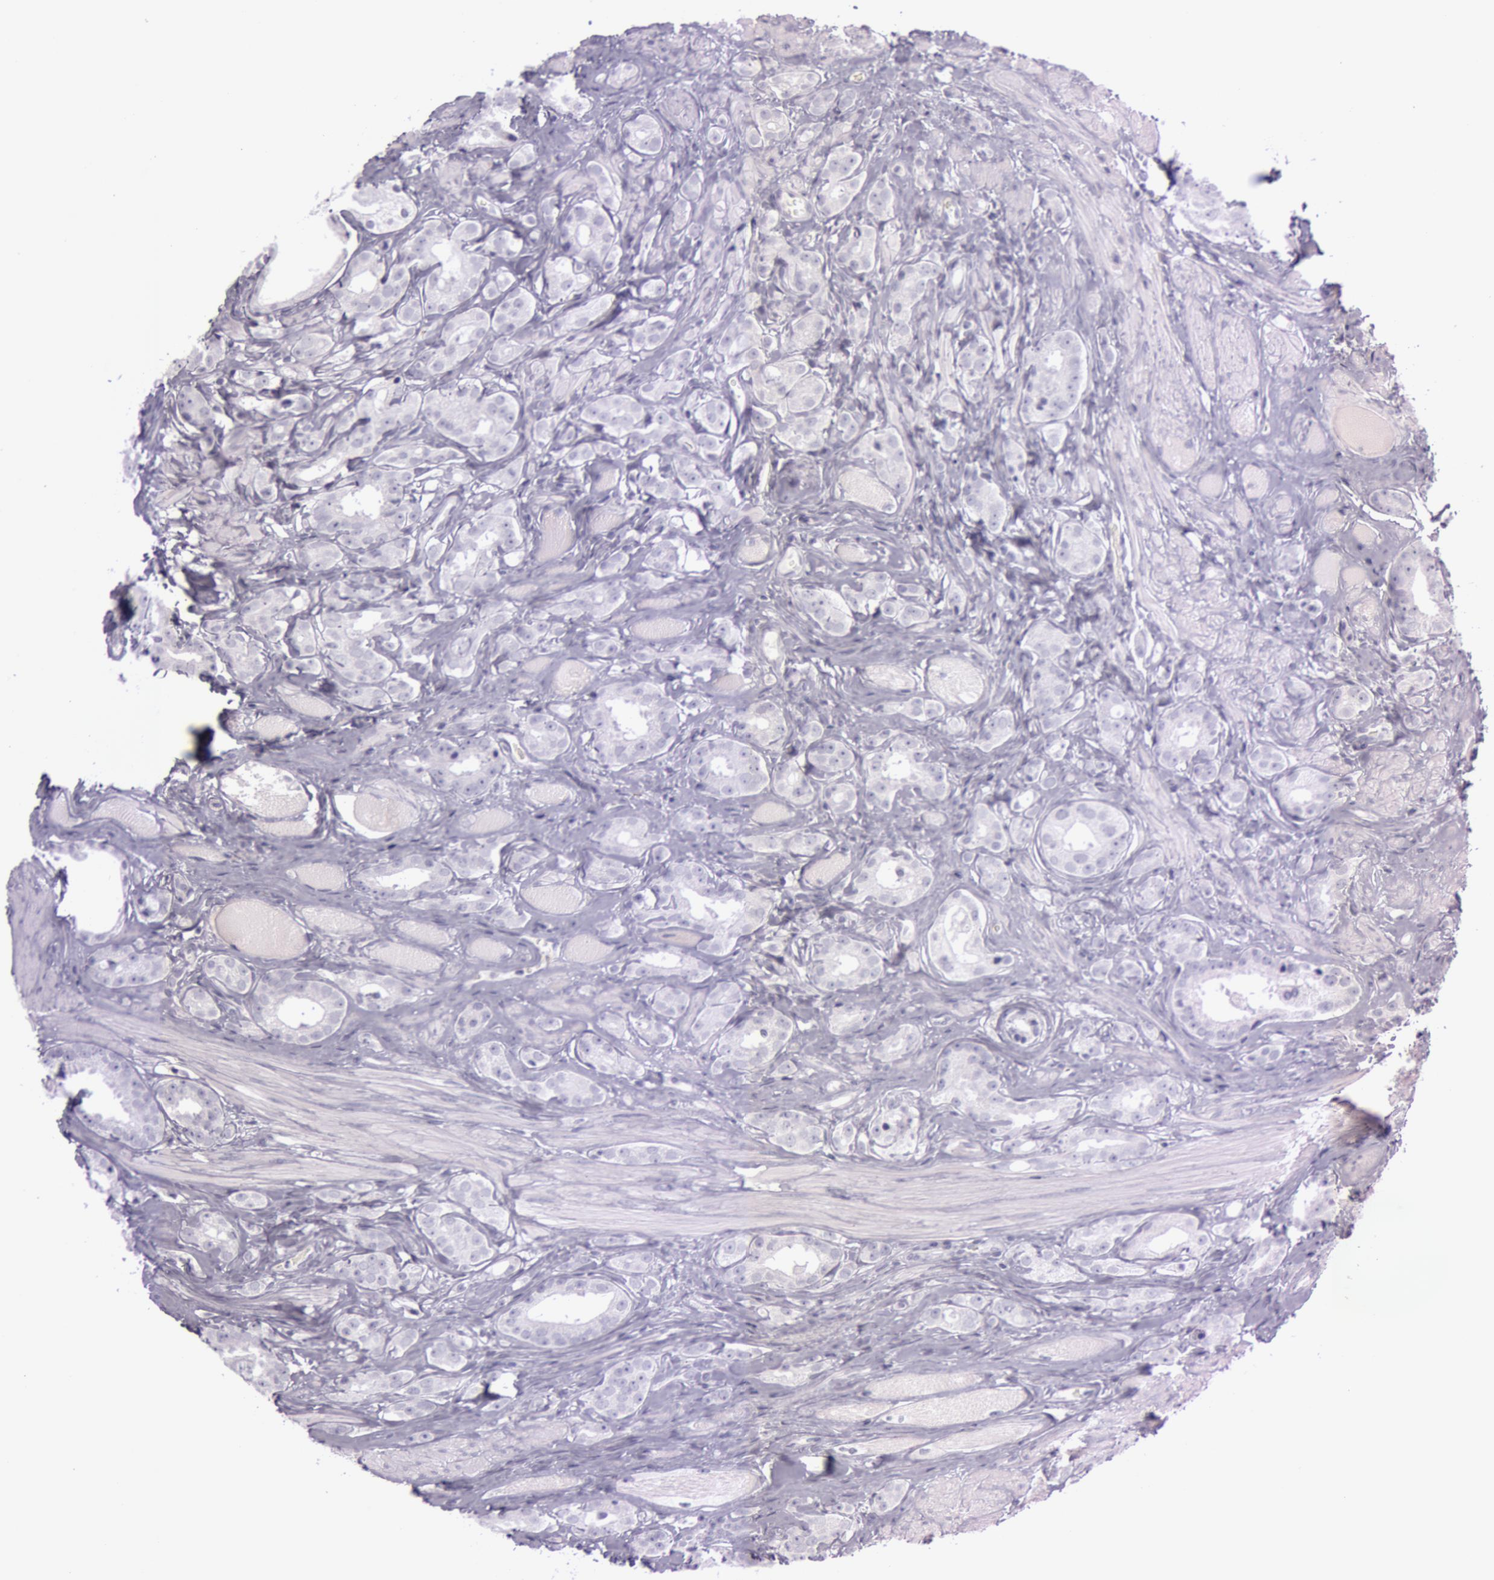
{"staining": {"intensity": "negative", "quantity": "none", "location": "none"}, "tissue": "prostate cancer", "cell_type": "Tumor cells", "image_type": "cancer", "snomed": [{"axis": "morphology", "description": "Adenocarcinoma, Medium grade"}, {"axis": "topography", "description": "Prostate"}], "caption": "Tumor cells are negative for protein expression in human prostate cancer. (DAB (3,3'-diaminobenzidine) IHC visualized using brightfield microscopy, high magnification).", "gene": "S100A7", "patient": {"sex": "male", "age": 53}}